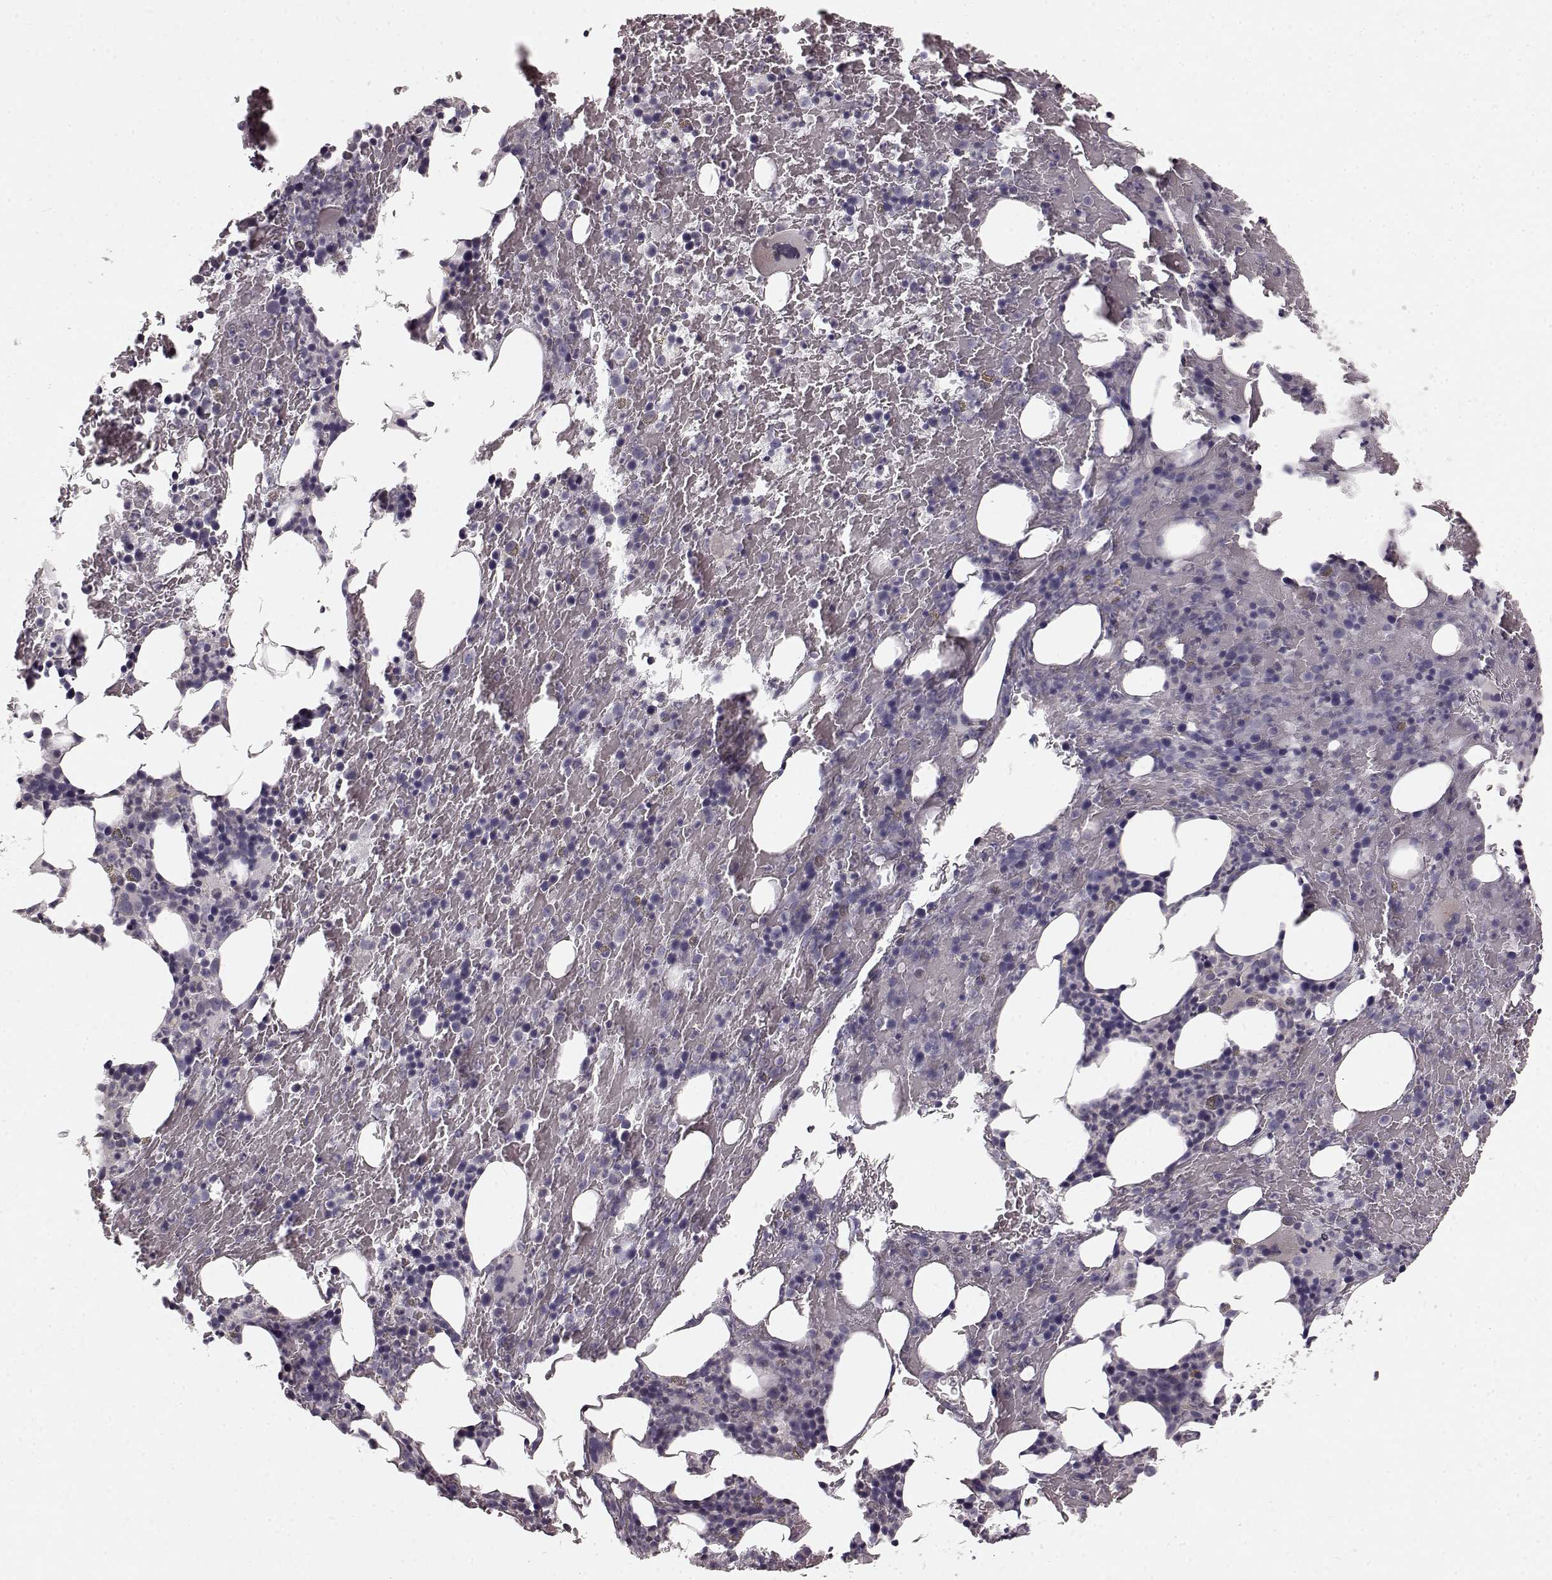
{"staining": {"intensity": "negative", "quantity": "none", "location": "none"}, "tissue": "bone marrow", "cell_type": "Hematopoietic cells", "image_type": "normal", "snomed": [{"axis": "morphology", "description": "Normal tissue, NOS"}, {"axis": "topography", "description": "Bone marrow"}], "caption": "Human bone marrow stained for a protein using immunohistochemistry reveals no staining in hematopoietic cells.", "gene": "SLC22A18", "patient": {"sex": "male", "age": 72}}